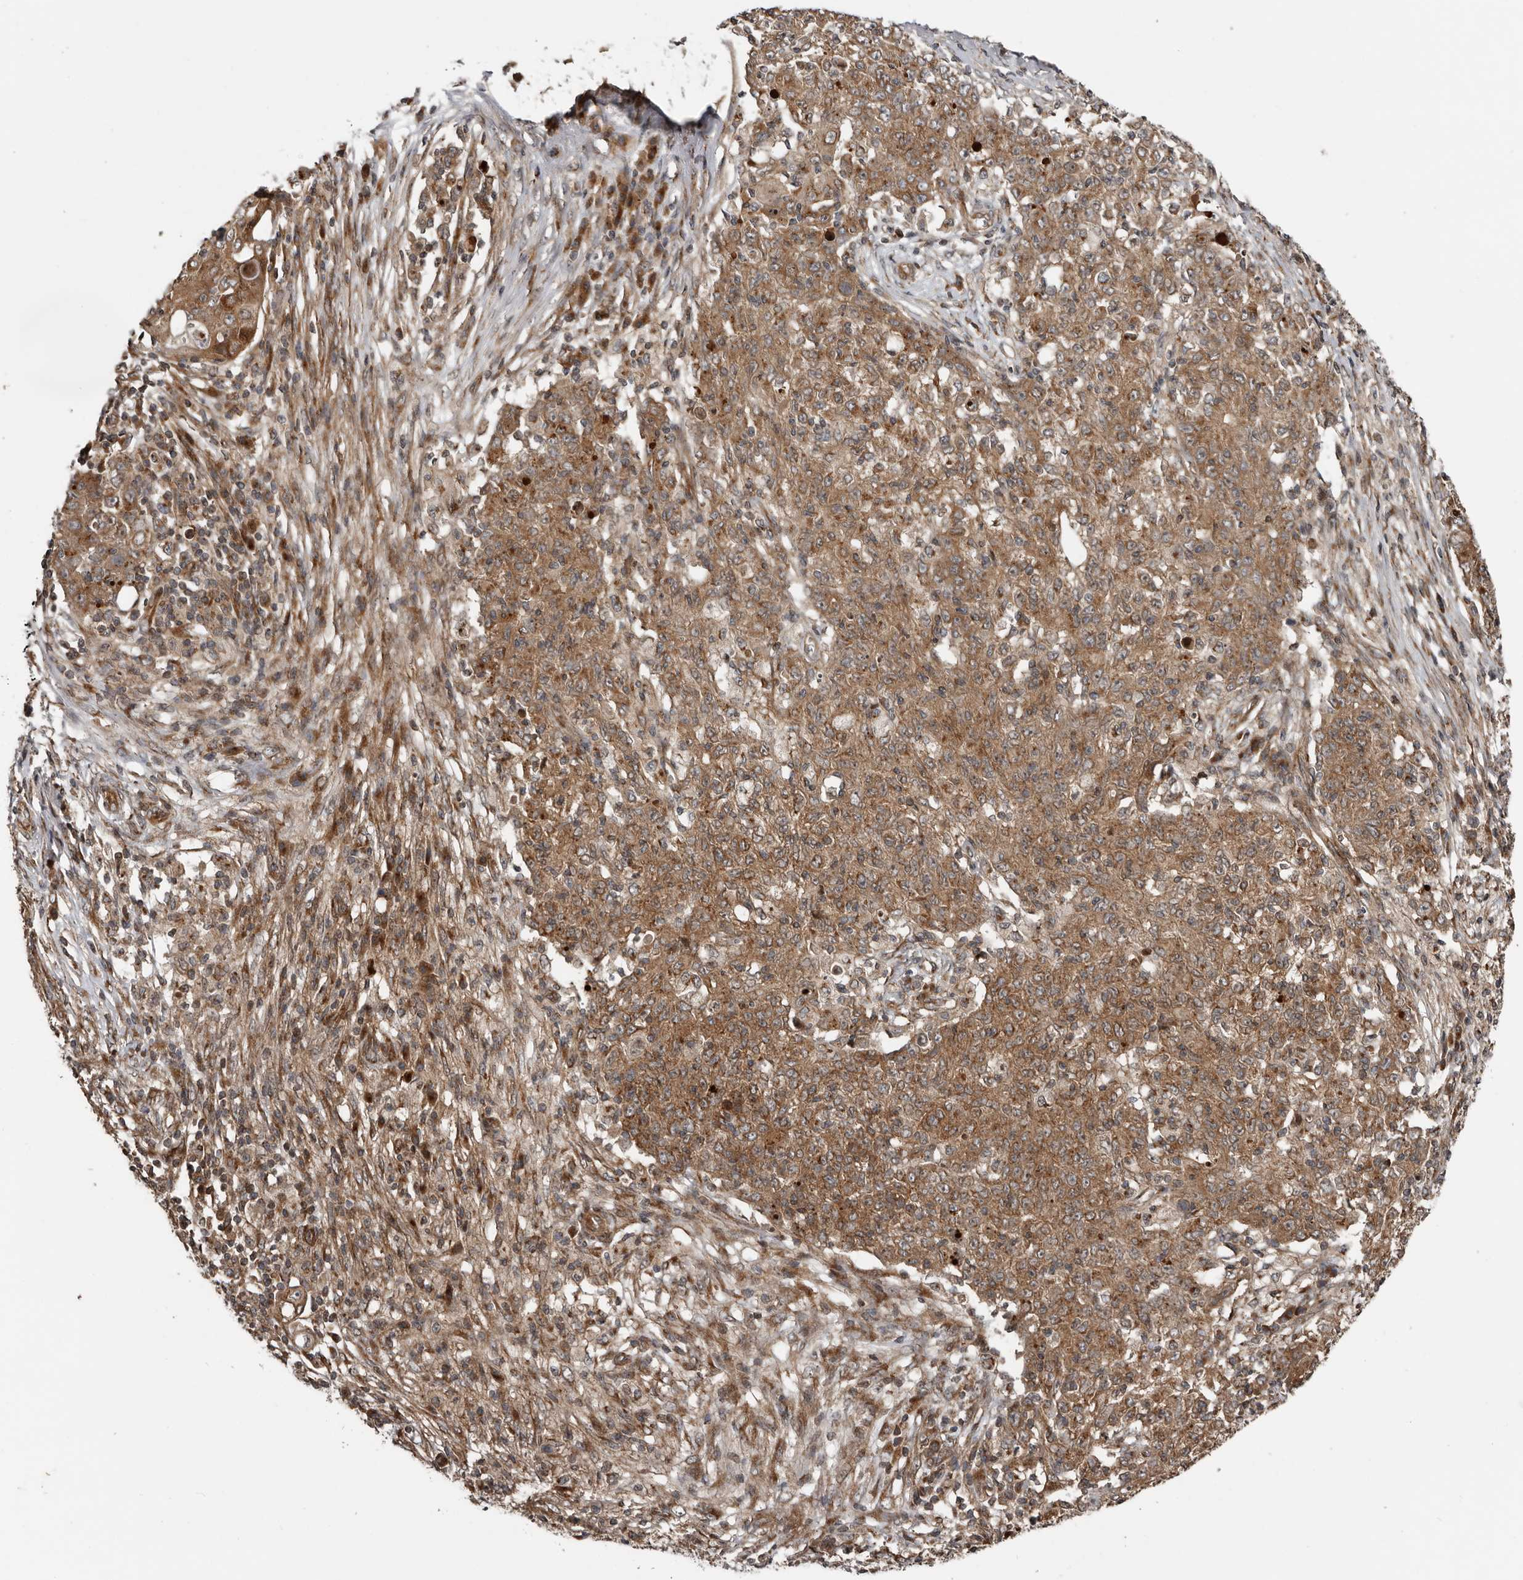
{"staining": {"intensity": "moderate", "quantity": ">75%", "location": "cytoplasmic/membranous"}, "tissue": "ovarian cancer", "cell_type": "Tumor cells", "image_type": "cancer", "snomed": [{"axis": "morphology", "description": "Carcinoma, endometroid"}, {"axis": "topography", "description": "Ovary"}], "caption": "Immunohistochemical staining of human ovarian endometroid carcinoma reveals moderate cytoplasmic/membranous protein staining in approximately >75% of tumor cells.", "gene": "CCDC190", "patient": {"sex": "female", "age": 42}}